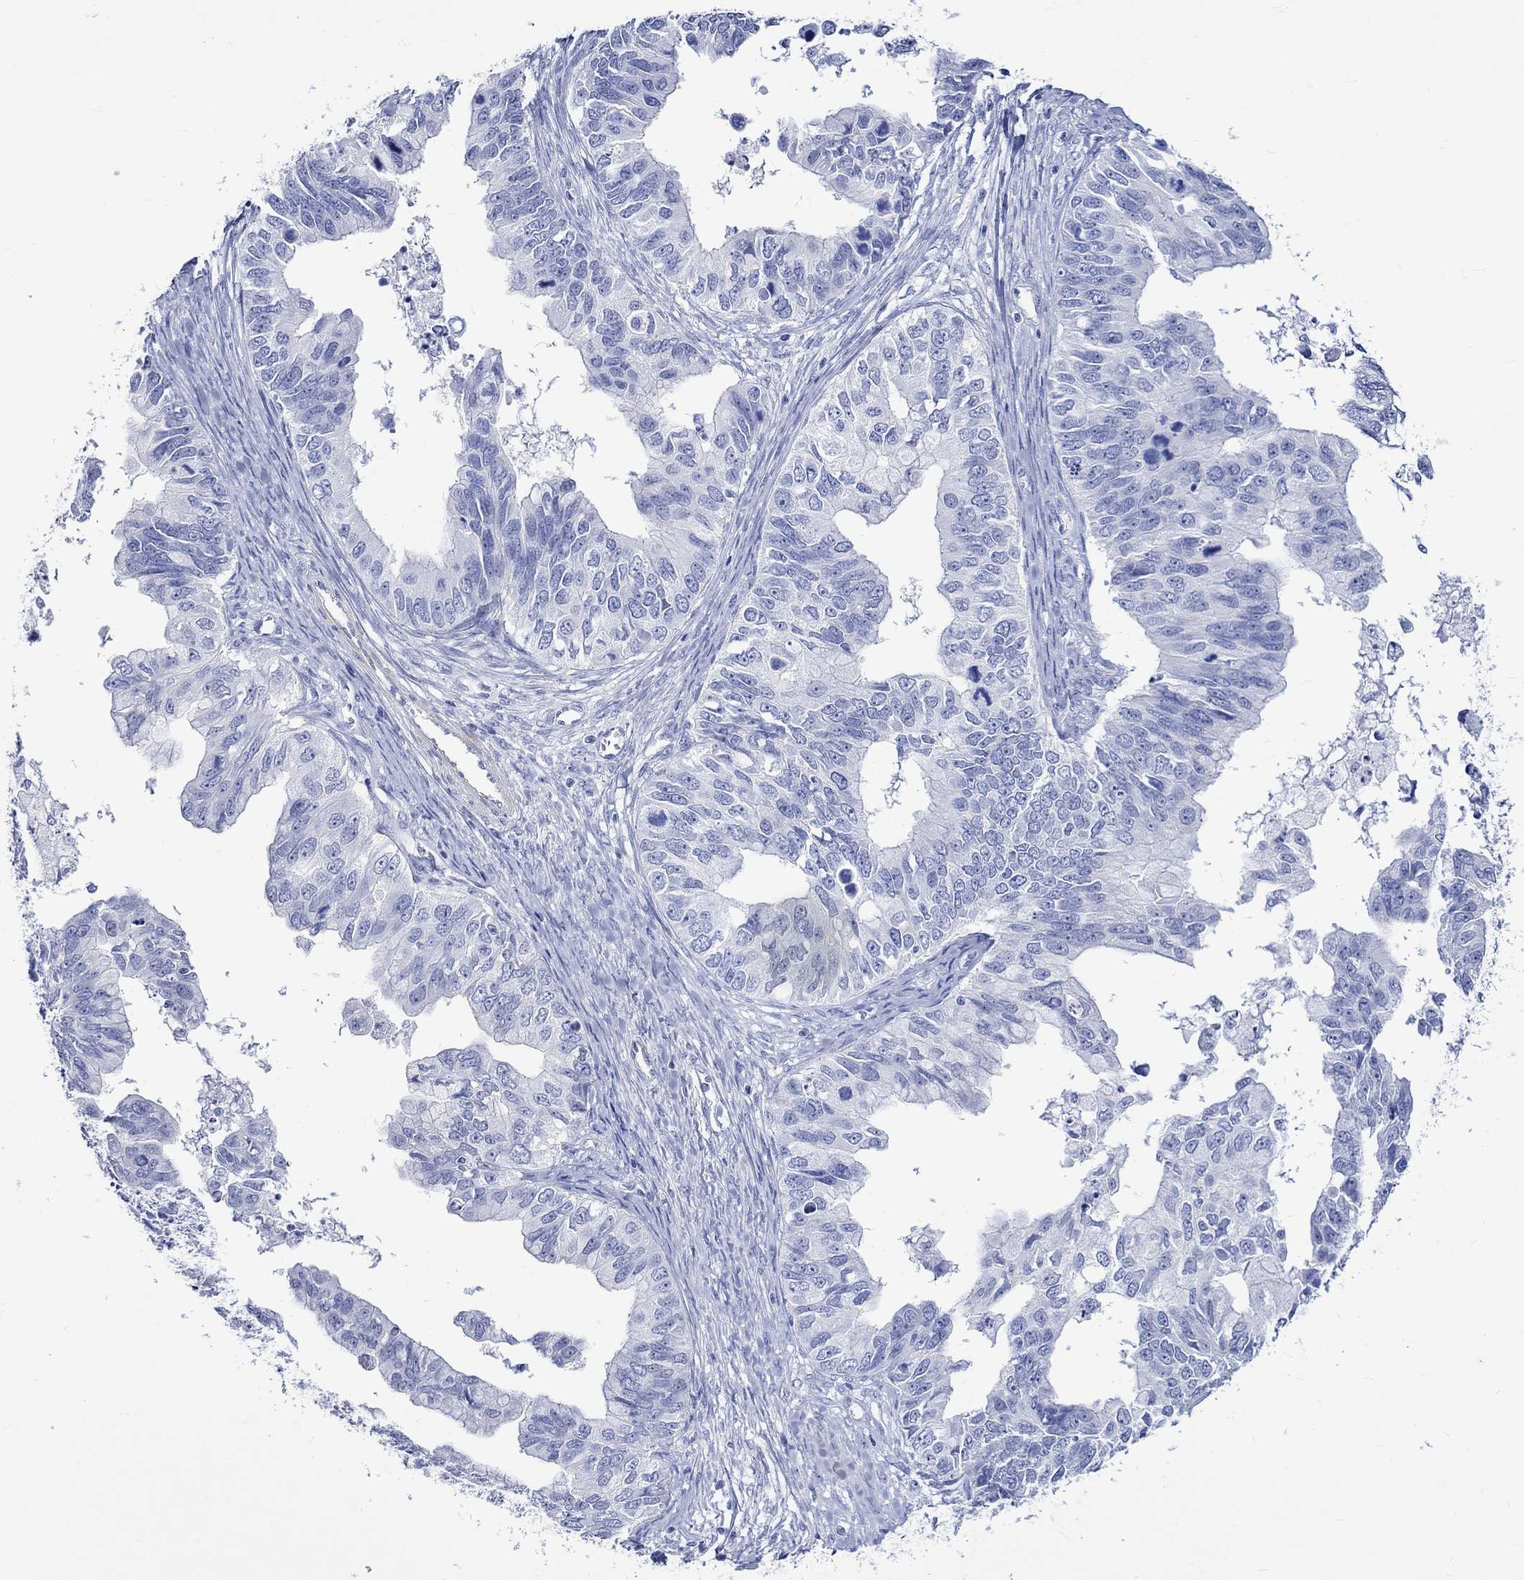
{"staining": {"intensity": "negative", "quantity": "none", "location": "none"}, "tissue": "ovarian cancer", "cell_type": "Tumor cells", "image_type": "cancer", "snomed": [{"axis": "morphology", "description": "Cystadenocarcinoma, mucinous, NOS"}, {"axis": "topography", "description": "Ovary"}], "caption": "Immunohistochemistry (IHC) image of human ovarian mucinous cystadenocarcinoma stained for a protein (brown), which shows no staining in tumor cells.", "gene": "CRYAB", "patient": {"sex": "female", "age": 76}}